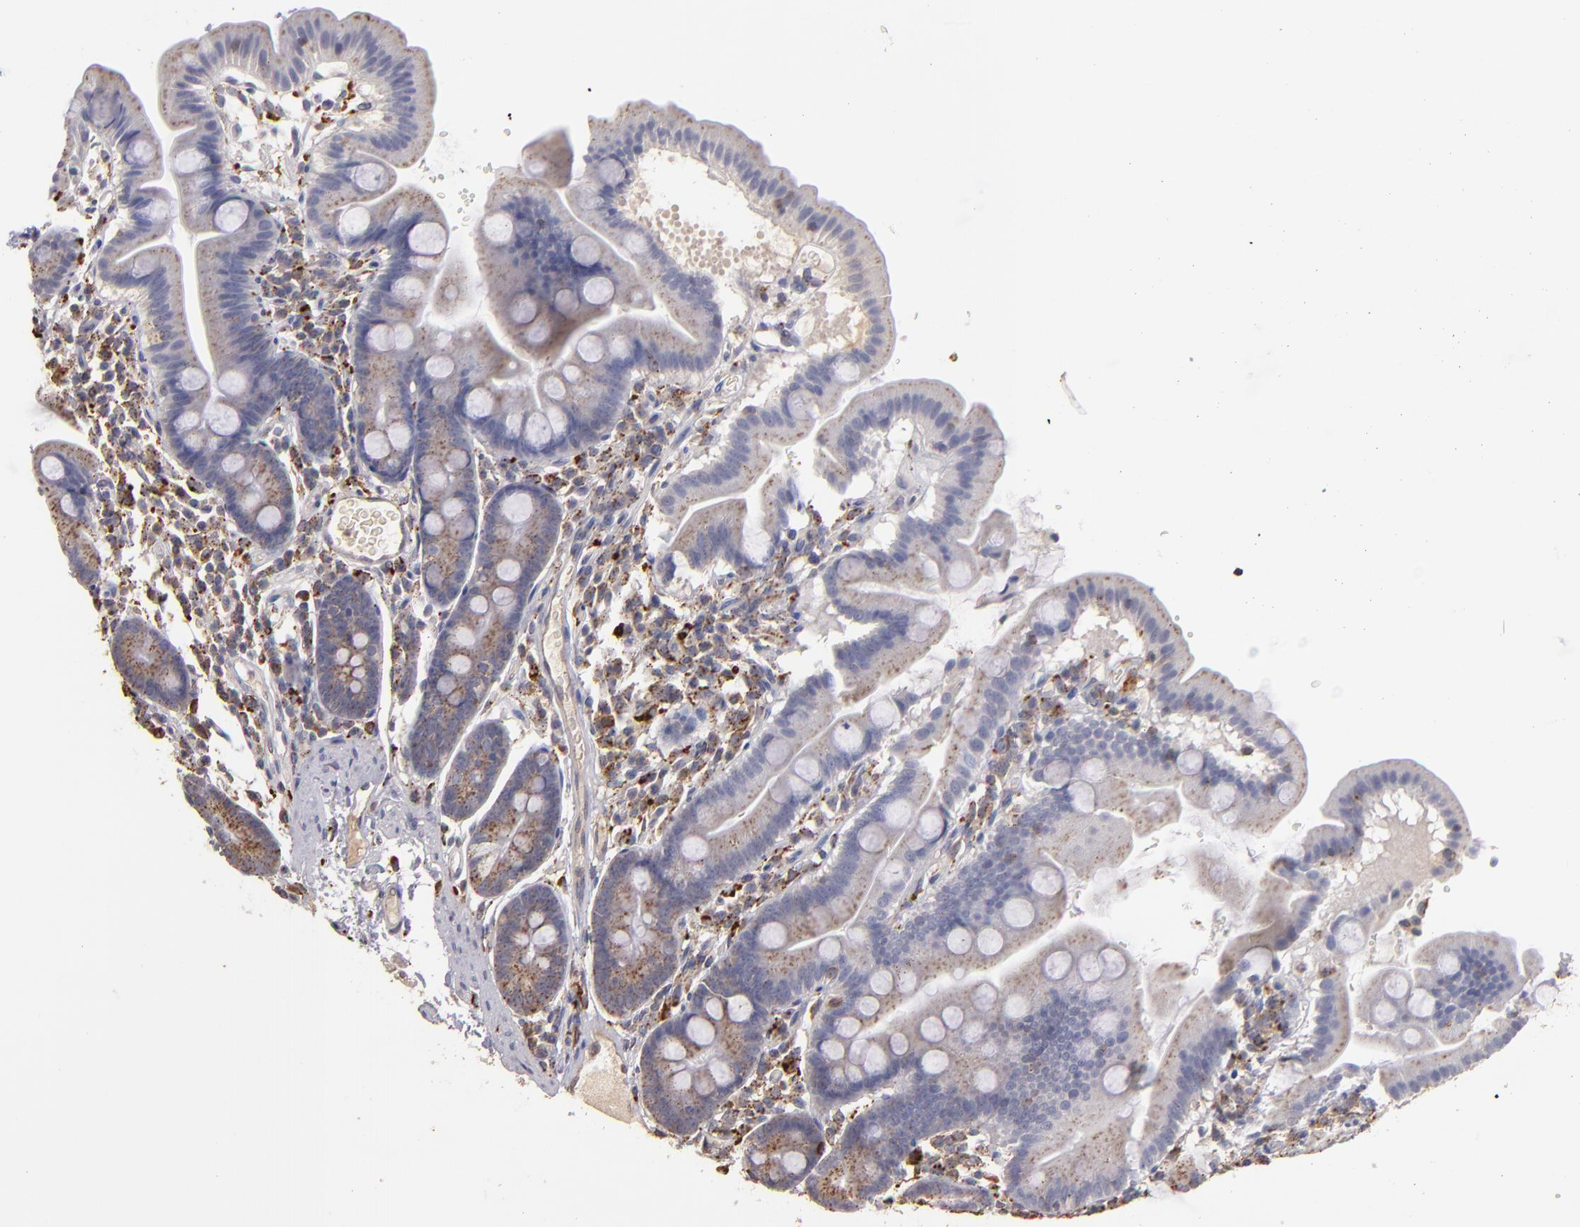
{"staining": {"intensity": "moderate", "quantity": ">75%", "location": "cytoplasmic/membranous"}, "tissue": "duodenum", "cell_type": "Glandular cells", "image_type": "normal", "snomed": [{"axis": "morphology", "description": "Normal tissue, NOS"}, {"axis": "topography", "description": "Duodenum"}], "caption": "Benign duodenum exhibits moderate cytoplasmic/membranous positivity in about >75% of glandular cells.", "gene": "TRAF1", "patient": {"sex": "male", "age": 50}}